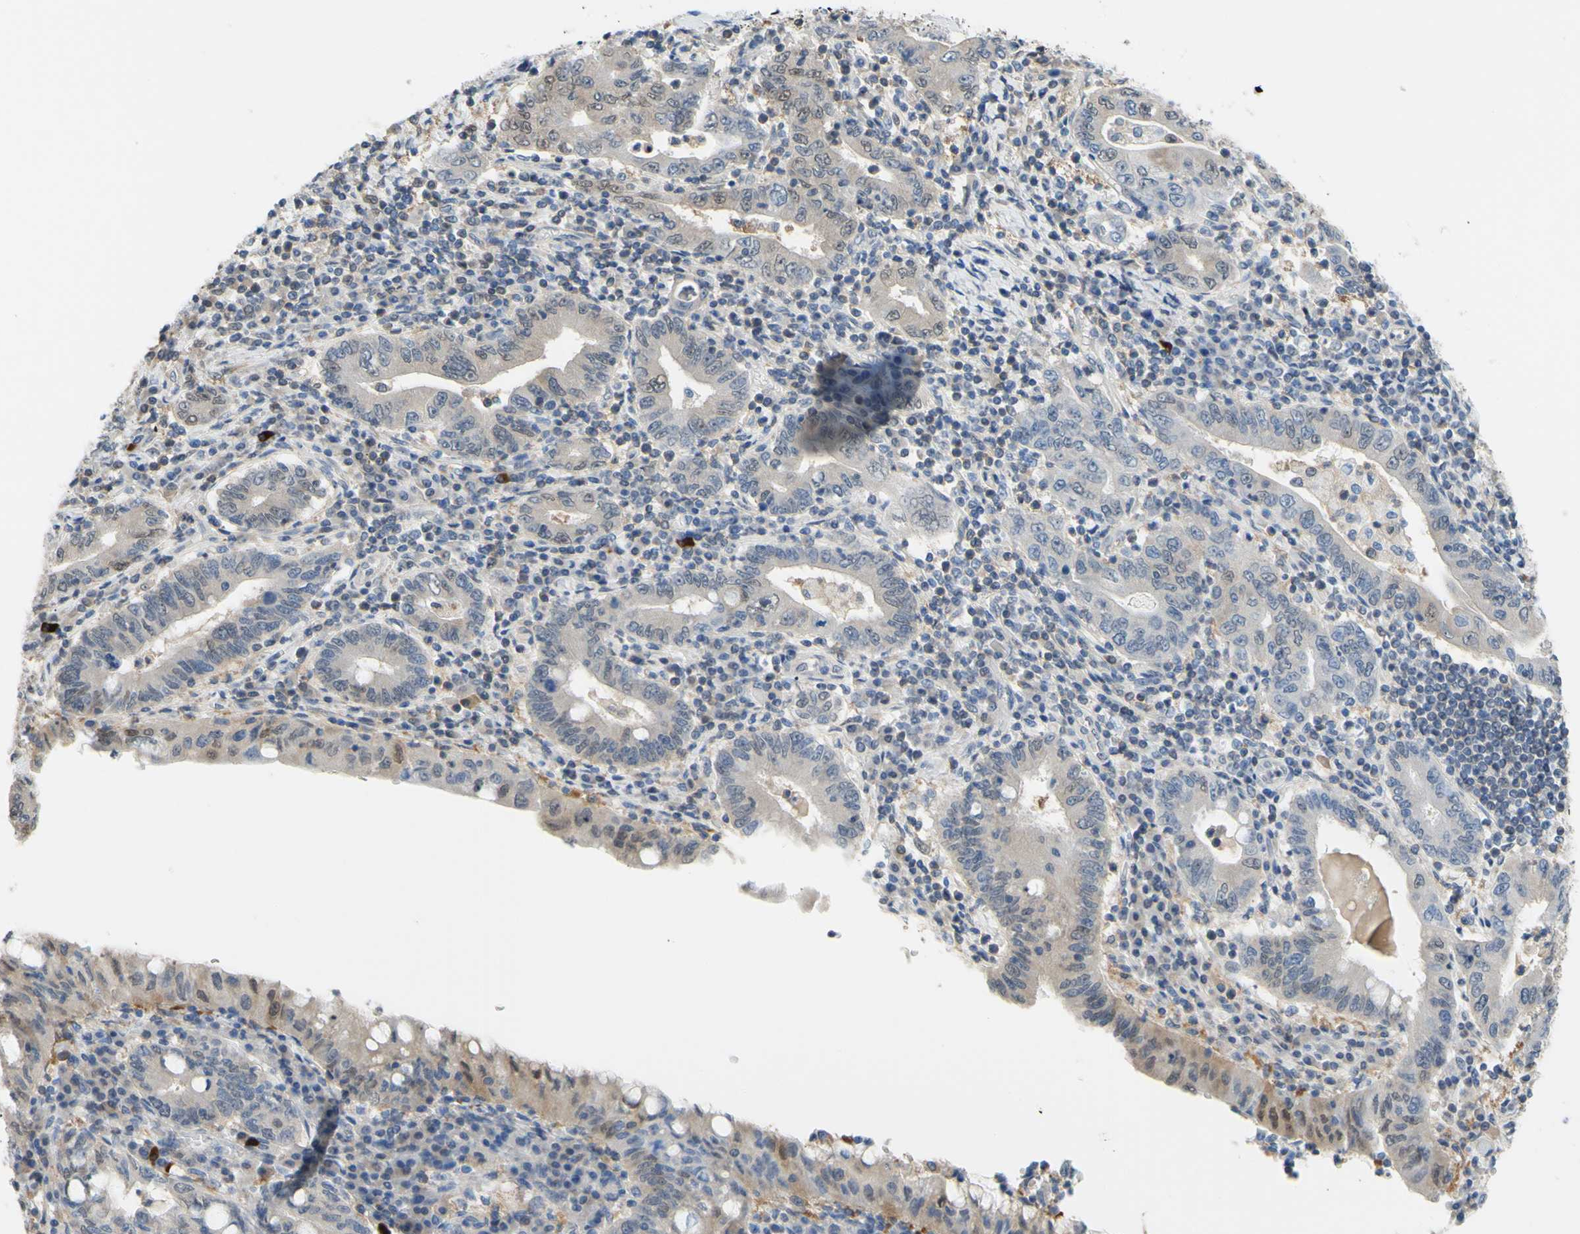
{"staining": {"intensity": "weak", "quantity": ">75%", "location": "cytoplasmic/membranous"}, "tissue": "stomach cancer", "cell_type": "Tumor cells", "image_type": "cancer", "snomed": [{"axis": "morphology", "description": "Normal tissue, NOS"}, {"axis": "morphology", "description": "Adenocarcinoma, NOS"}, {"axis": "topography", "description": "Esophagus"}, {"axis": "topography", "description": "Stomach, upper"}, {"axis": "topography", "description": "Peripheral nerve tissue"}], "caption": "Weak cytoplasmic/membranous positivity for a protein is present in approximately >75% of tumor cells of adenocarcinoma (stomach) using IHC.", "gene": "UPK3B", "patient": {"sex": "male", "age": 62}}